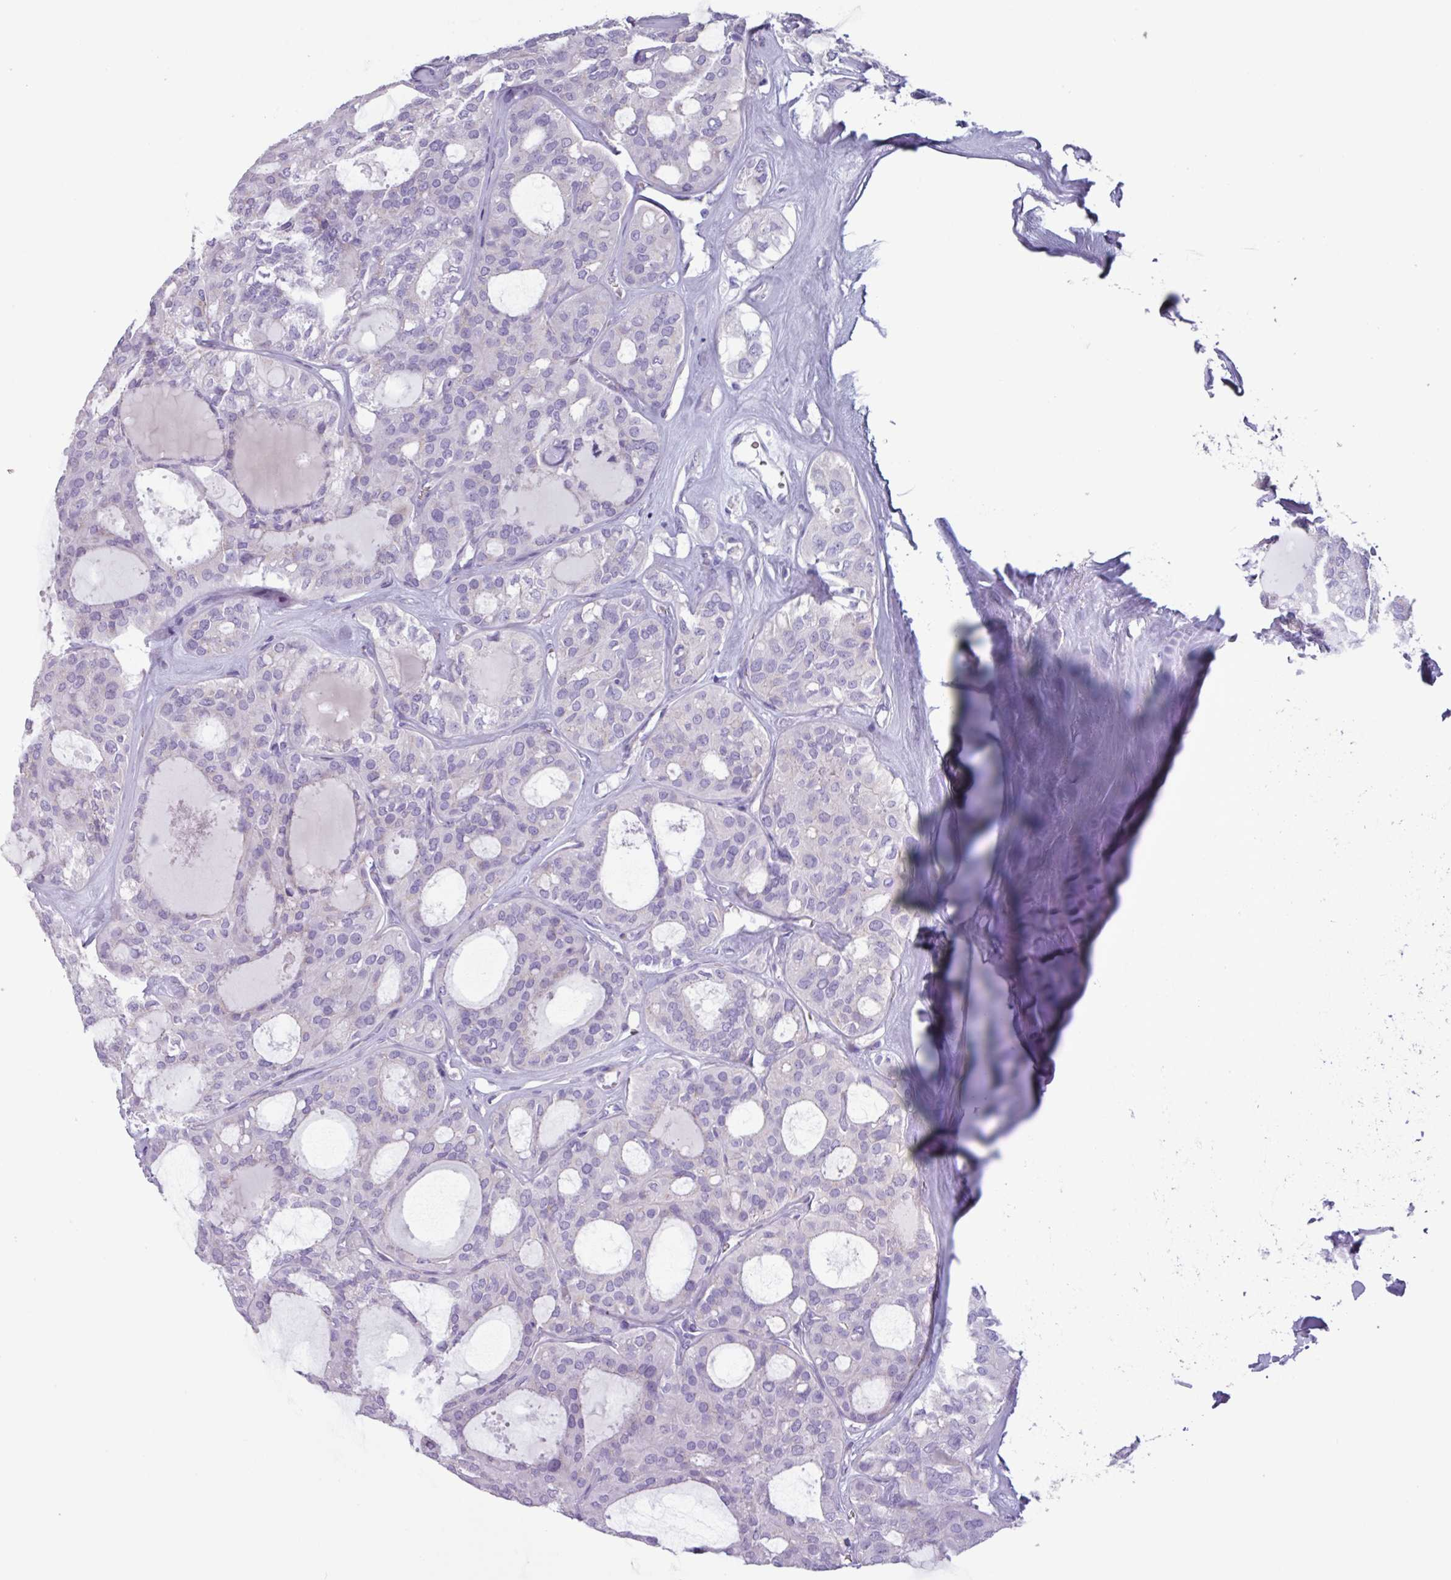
{"staining": {"intensity": "negative", "quantity": "none", "location": "none"}, "tissue": "thyroid cancer", "cell_type": "Tumor cells", "image_type": "cancer", "snomed": [{"axis": "morphology", "description": "Follicular adenoma carcinoma, NOS"}, {"axis": "topography", "description": "Thyroid gland"}], "caption": "This is an immunohistochemistry (IHC) photomicrograph of follicular adenoma carcinoma (thyroid). There is no staining in tumor cells.", "gene": "ADGRE1", "patient": {"sex": "male", "age": 75}}